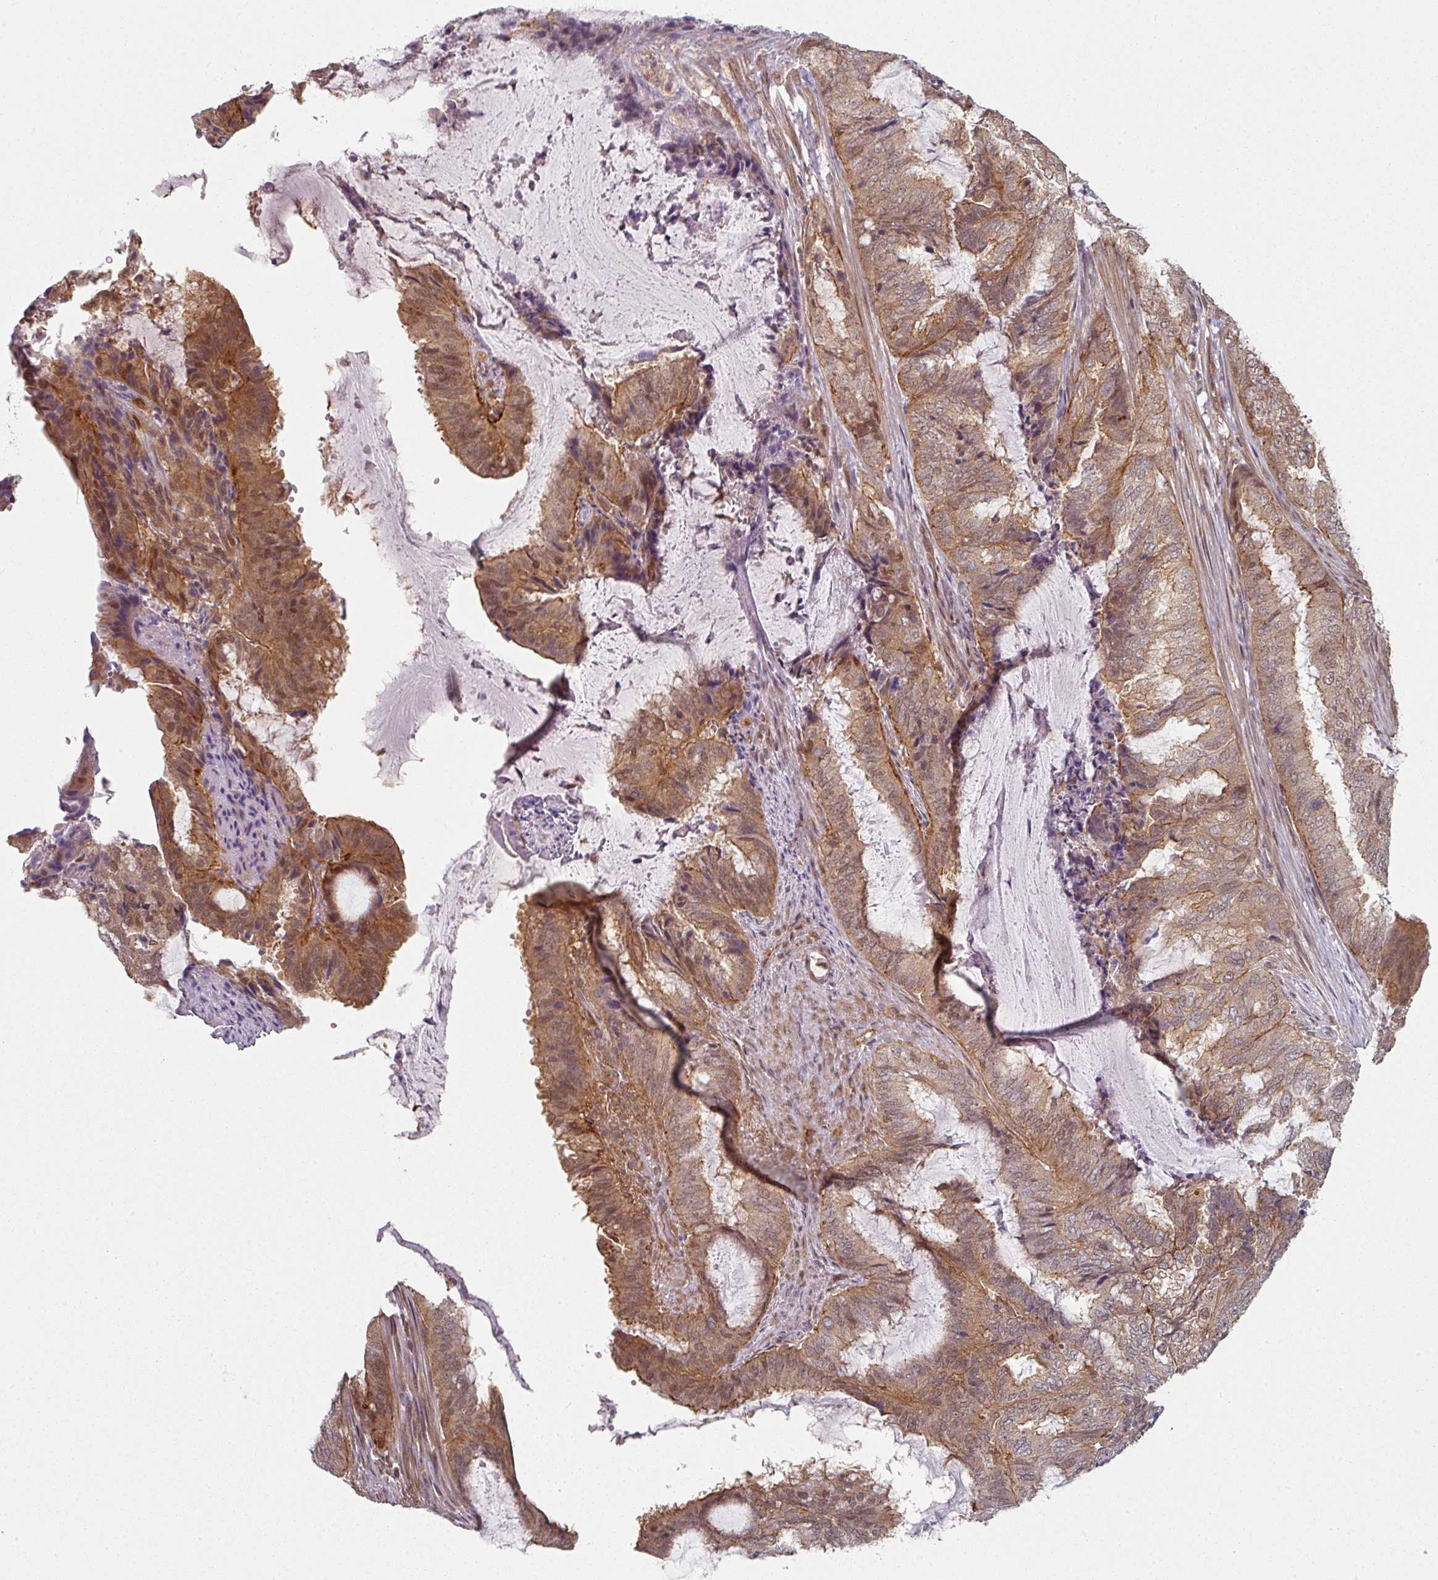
{"staining": {"intensity": "moderate", "quantity": ">75%", "location": "cytoplasmic/membranous,nuclear"}, "tissue": "endometrial cancer", "cell_type": "Tumor cells", "image_type": "cancer", "snomed": [{"axis": "morphology", "description": "Adenocarcinoma, NOS"}, {"axis": "topography", "description": "Endometrium"}], "caption": "Protein expression analysis of human adenocarcinoma (endometrial) reveals moderate cytoplasmic/membranous and nuclear positivity in about >75% of tumor cells.", "gene": "PSME3IP1", "patient": {"sex": "female", "age": 51}}